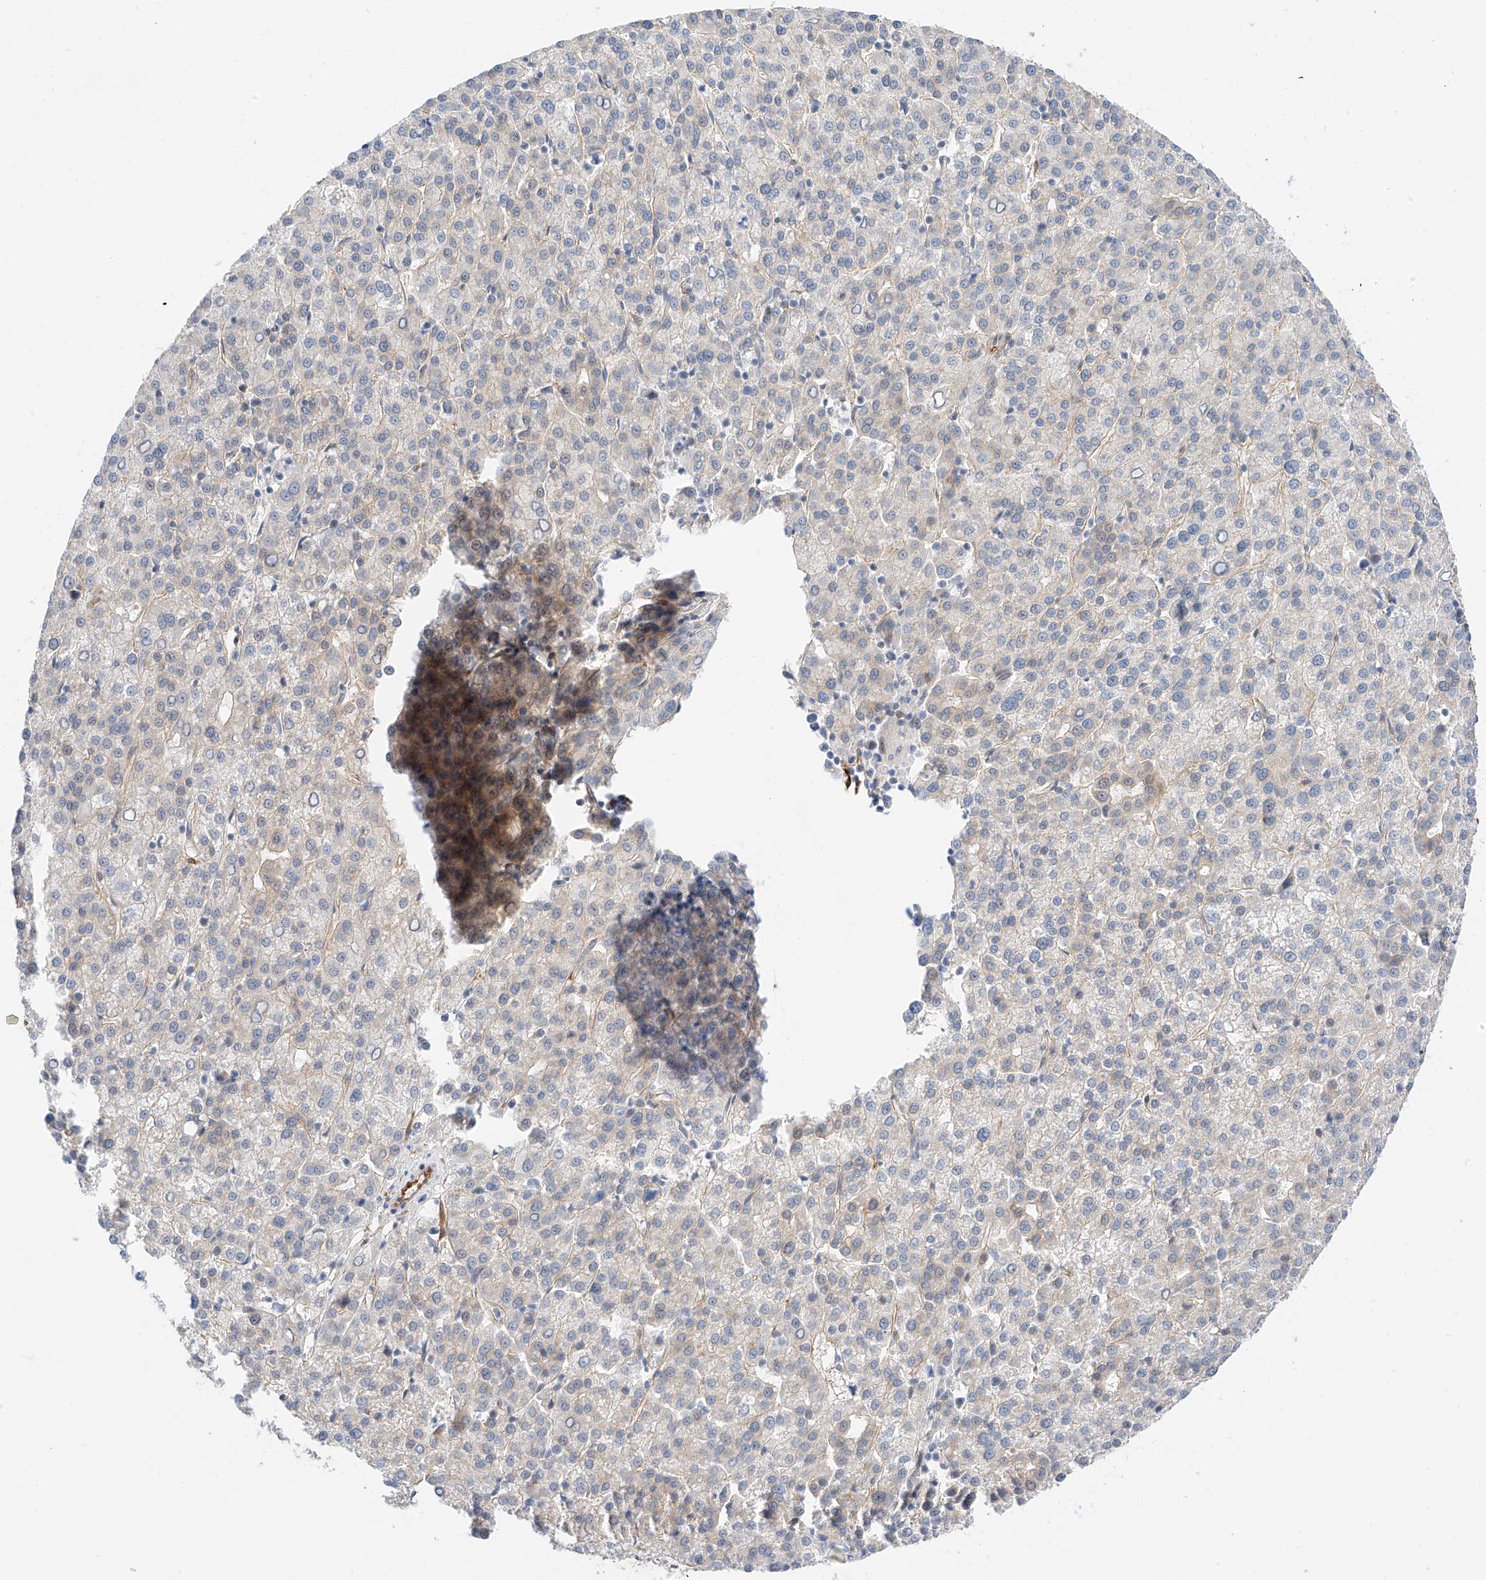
{"staining": {"intensity": "negative", "quantity": "none", "location": "none"}, "tissue": "liver cancer", "cell_type": "Tumor cells", "image_type": "cancer", "snomed": [{"axis": "morphology", "description": "Carcinoma, Hepatocellular, NOS"}, {"axis": "topography", "description": "Liver"}], "caption": "Immunohistochemical staining of hepatocellular carcinoma (liver) displays no significant staining in tumor cells.", "gene": "CARMIL1", "patient": {"sex": "female", "age": 58}}